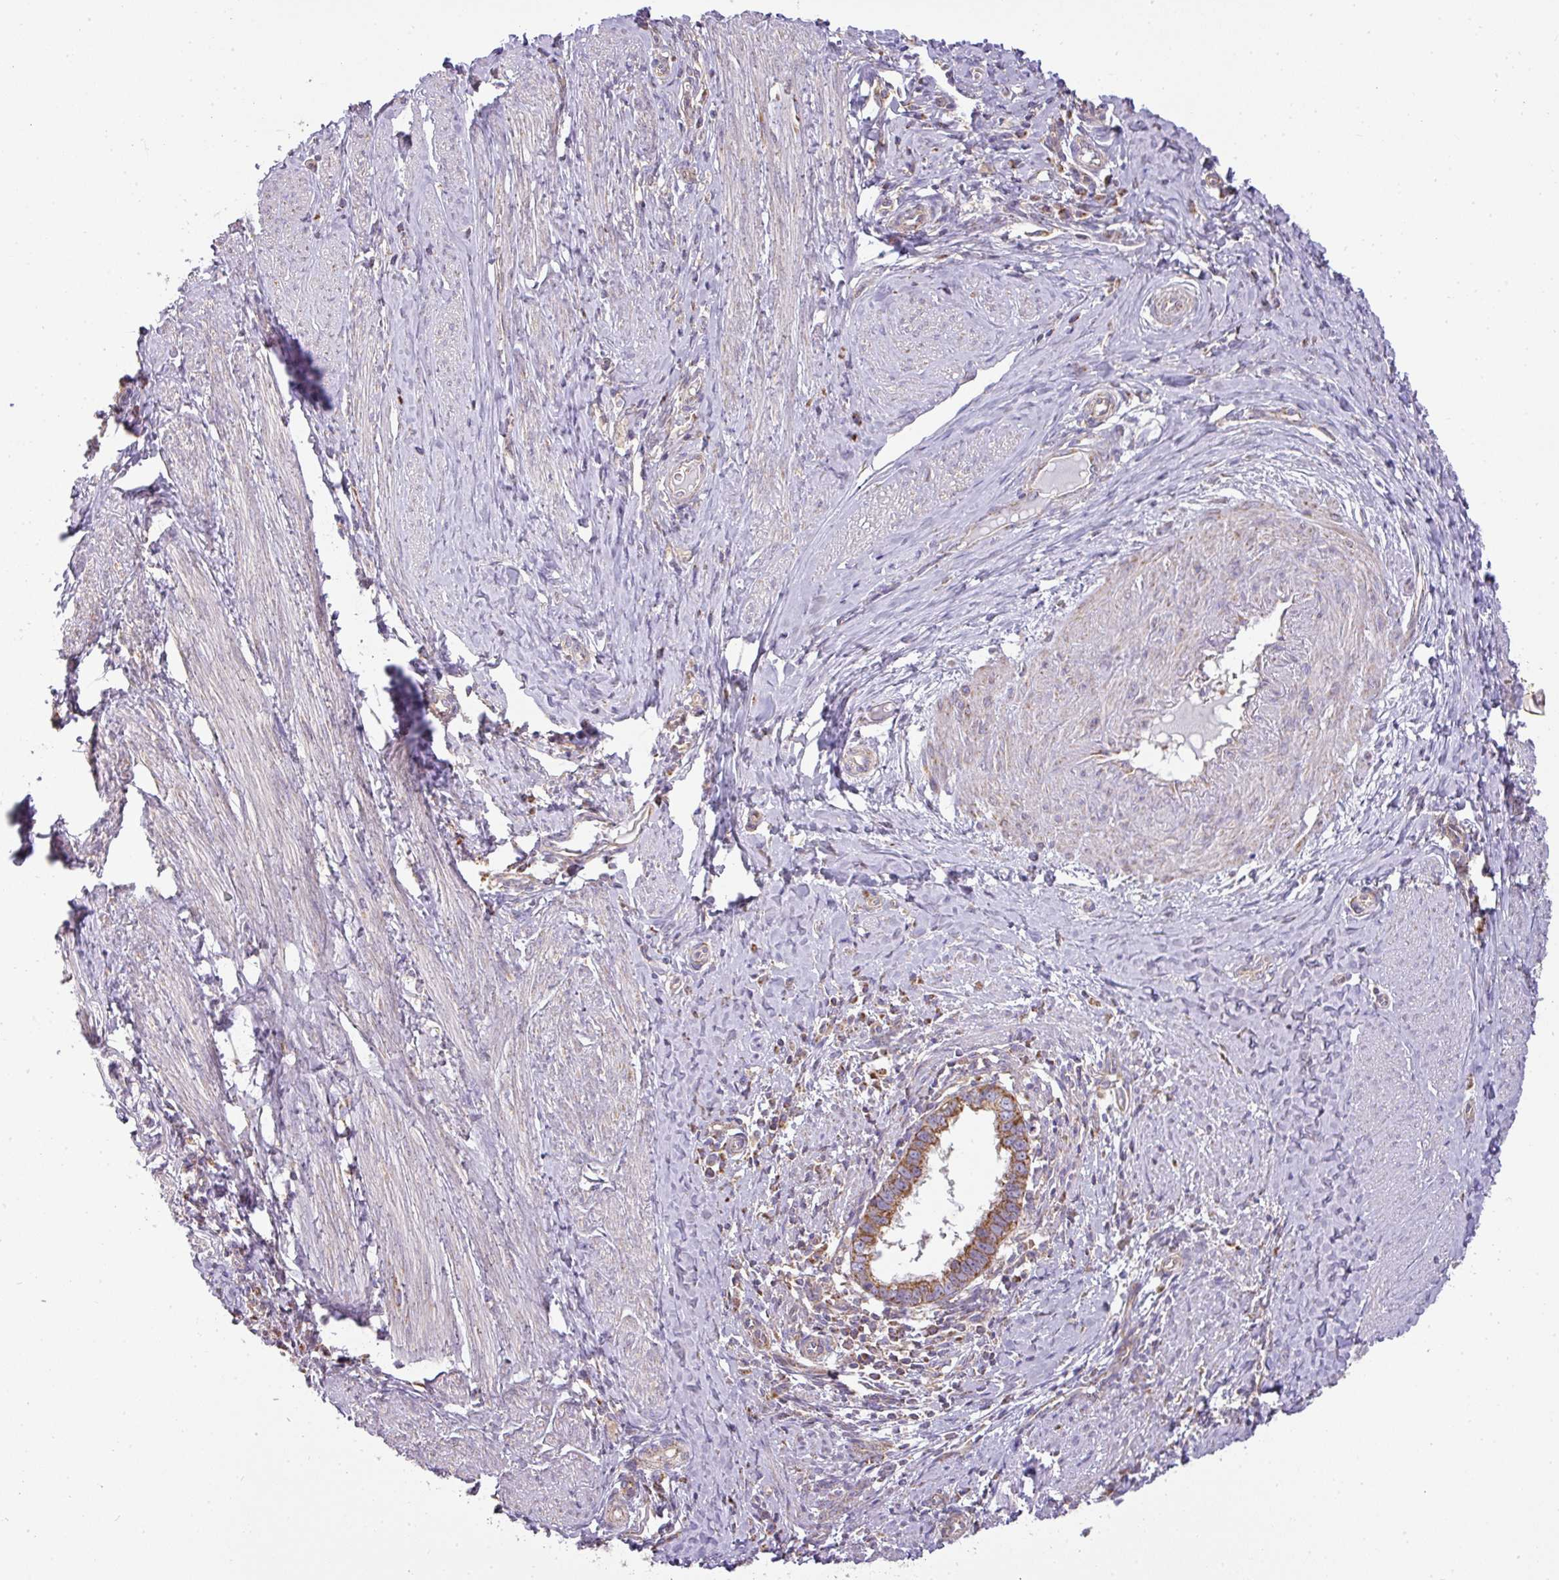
{"staining": {"intensity": "moderate", "quantity": ">75%", "location": "cytoplasmic/membranous"}, "tissue": "cervical cancer", "cell_type": "Tumor cells", "image_type": "cancer", "snomed": [{"axis": "morphology", "description": "Adenocarcinoma, NOS"}, {"axis": "topography", "description": "Cervix"}], "caption": "Protein positivity by immunohistochemistry displays moderate cytoplasmic/membranous expression in about >75% of tumor cells in cervical adenocarcinoma.", "gene": "ZNF211", "patient": {"sex": "female", "age": 36}}